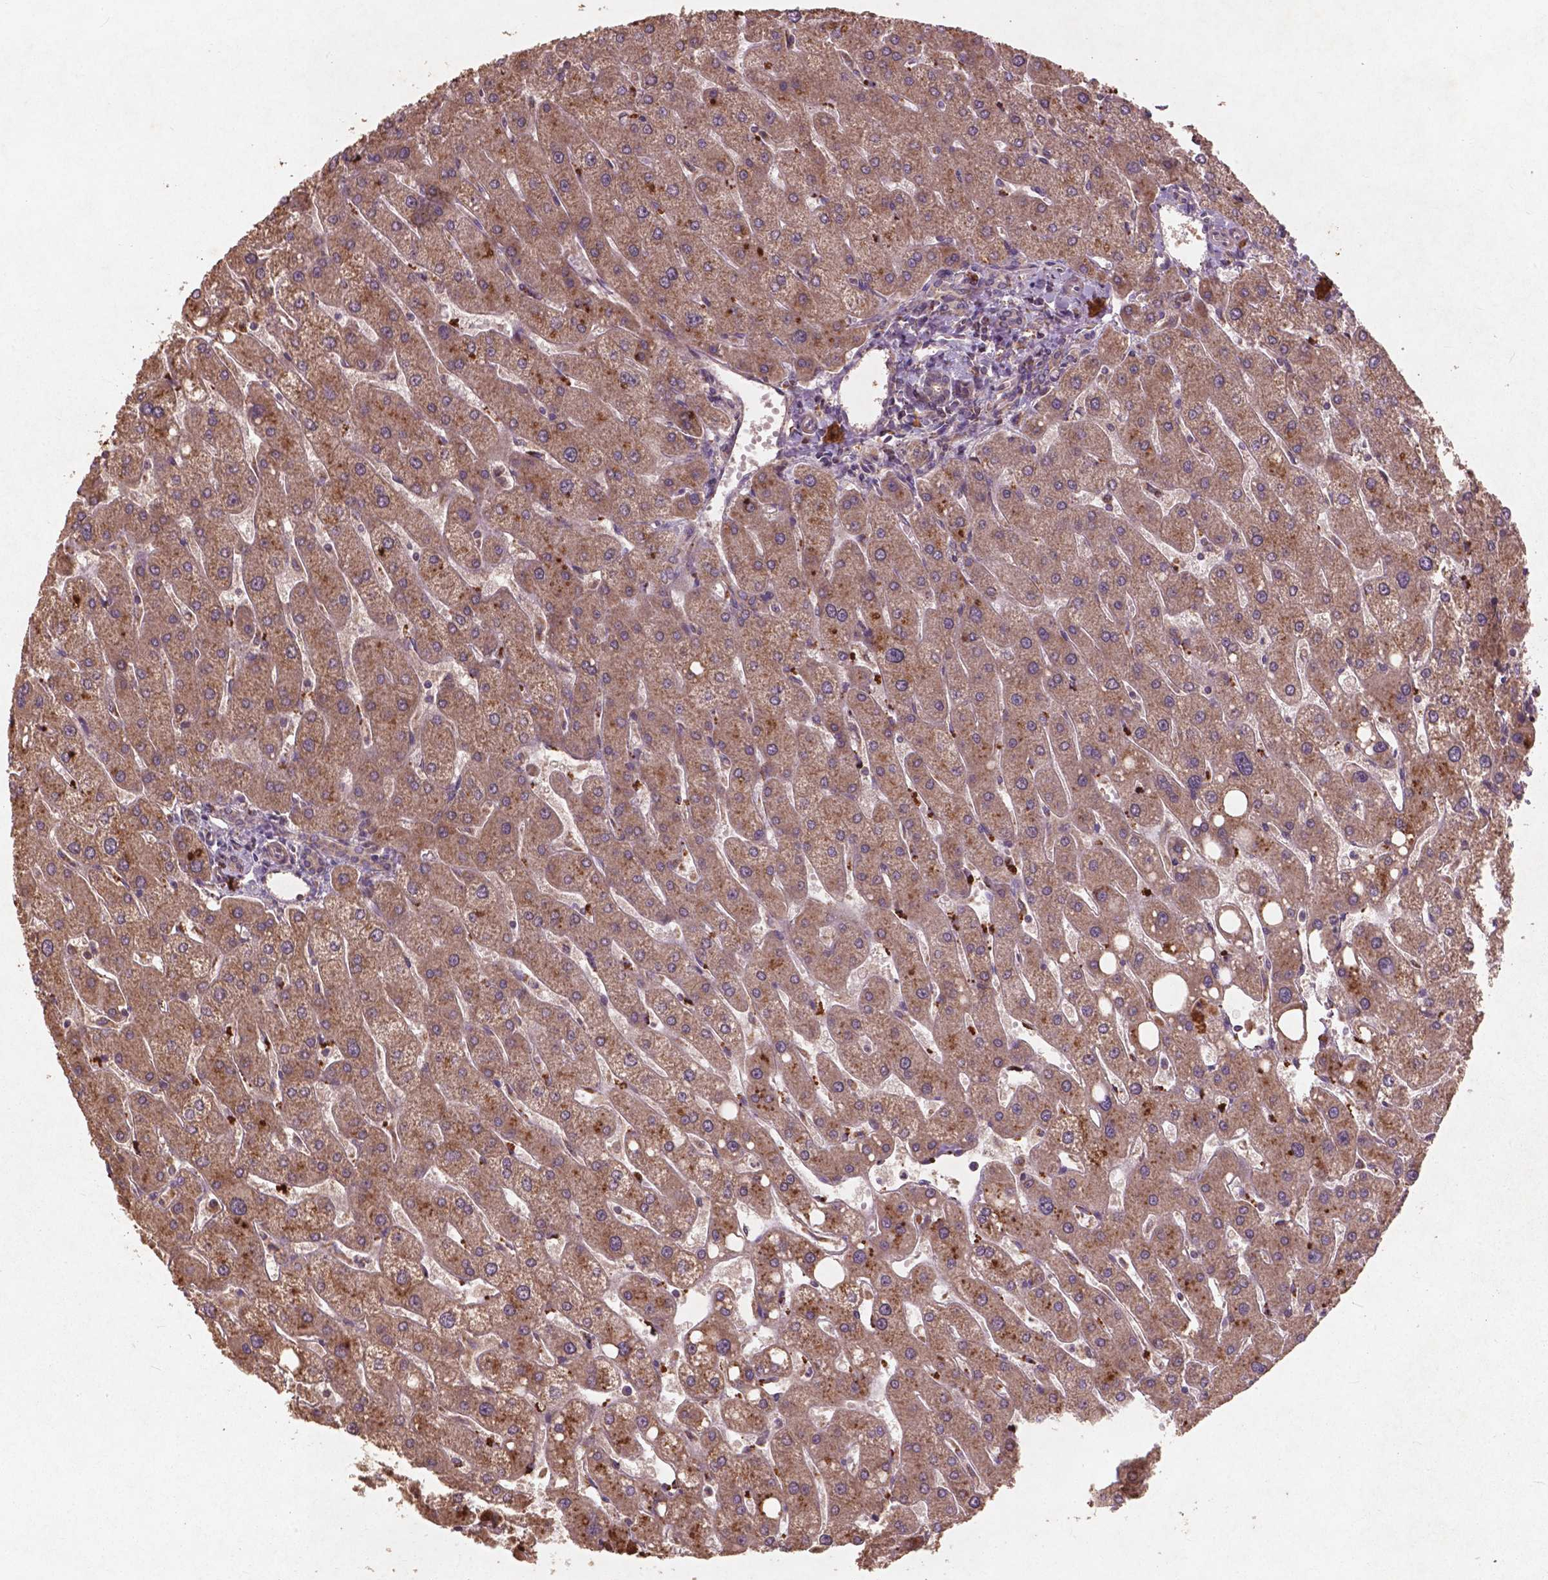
{"staining": {"intensity": "weak", "quantity": ">75%", "location": "cytoplasmic/membranous"}, "tissue": "liver", "cell_type": "Cholangiocytes", "image_type": "normal", "snomed": [{"axis": "morphology", "description": "Normal tissue, NOS"}, {"axis": "topography", "description": "Liver"}], "caption": "Immunohistochemical staining of unremarkable liver exhibits weak cytoplasmic/membranous protein staining in approximately >75% of cholangiocytes. (DAB = brown stain, brightfield microscopy at high magnification).", "gene": "ST6GALNAC5", "patient": {"sex": "male", "age": 67}}